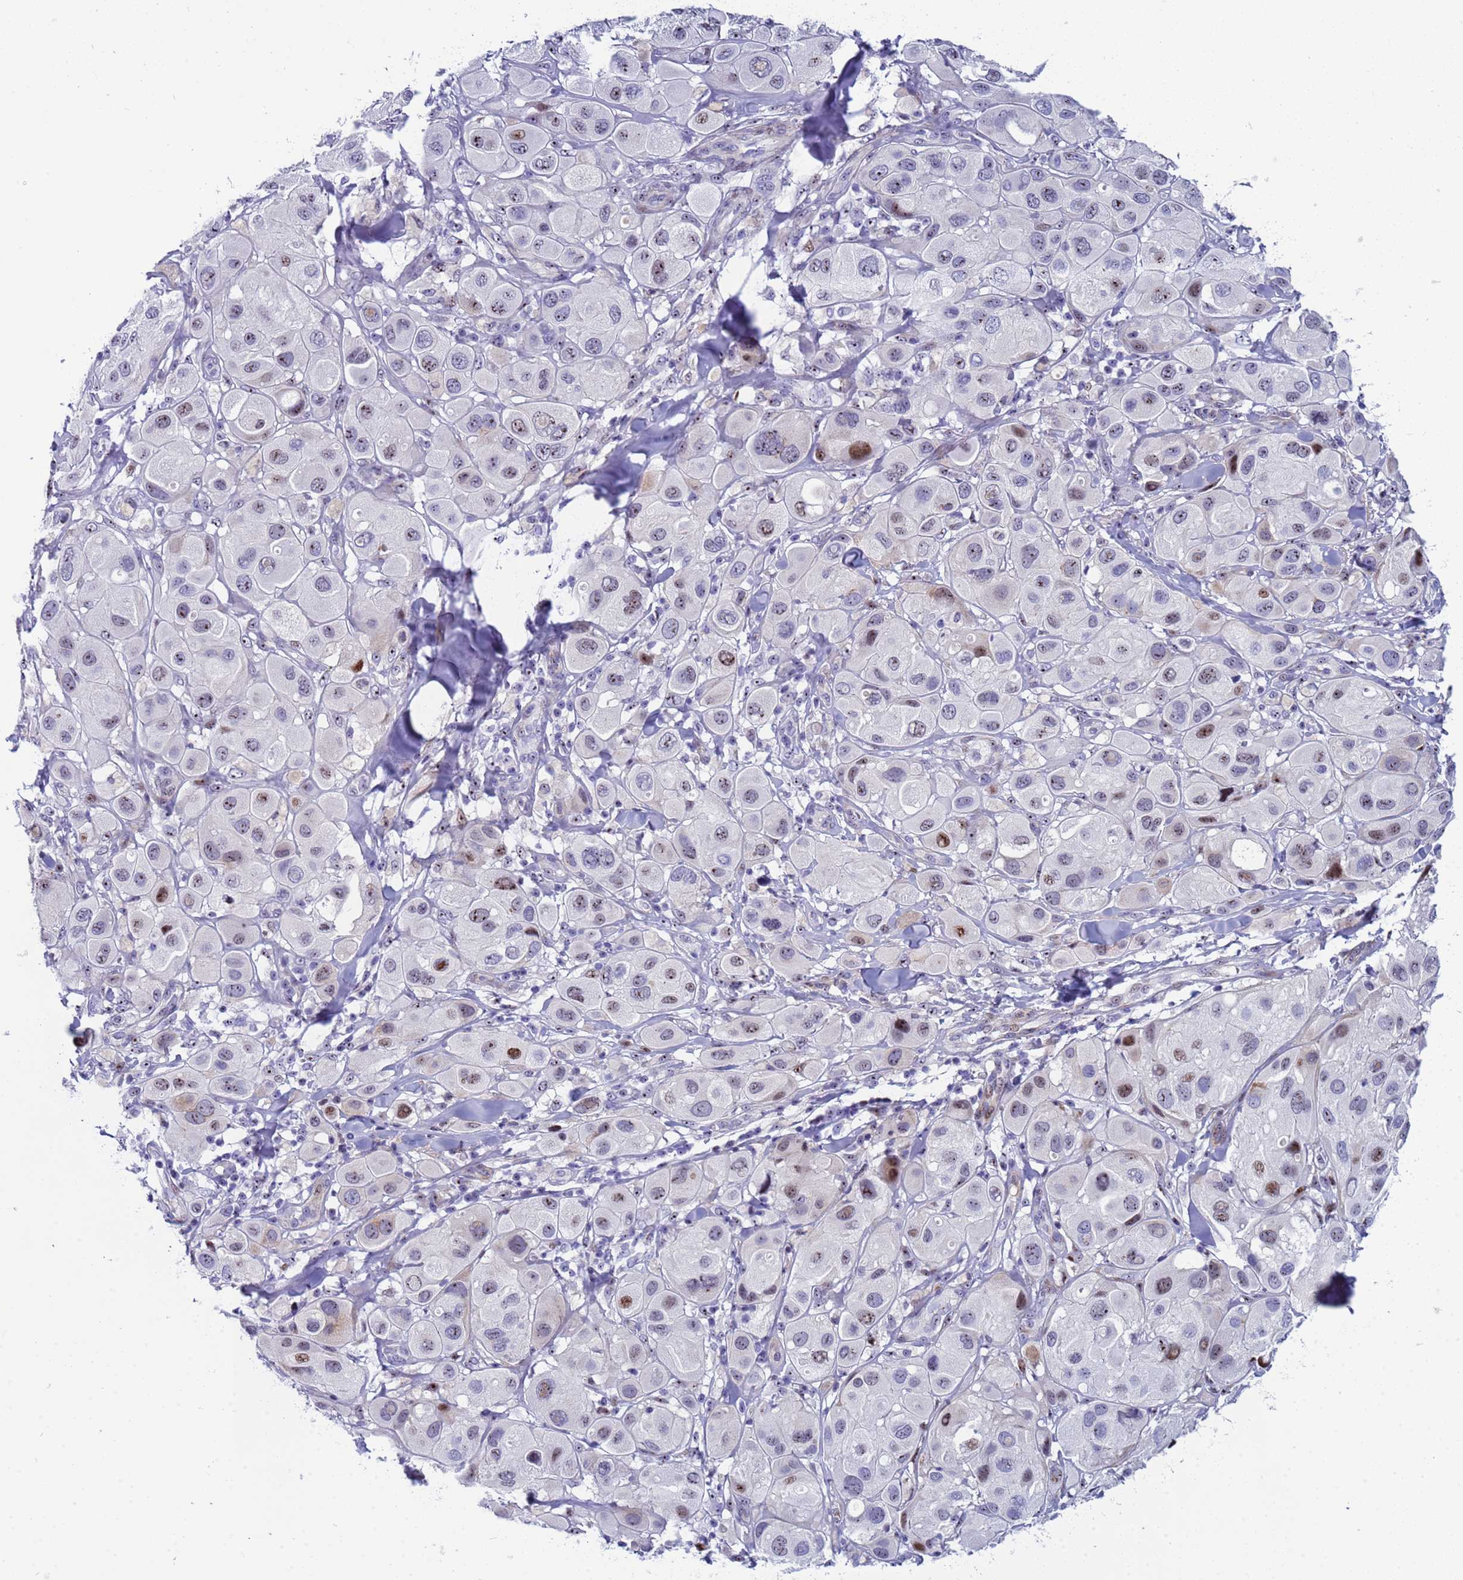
{"staining": {"intensity": "moderate", "quantity": "<25%", "location": "nuclear"}, "tissue": "melanoma", "cell_type": "Tumor cells", "image_type": "cancer", "snomed": [{"axis": "morphology", "description": "Malignant melanoma, Metastatic site"}, {"axis": "topography", "description": "Skin"}], "caption": "About <25% of tumor cells in malignant melanoma (metastatic site) show moderate nuclear protein staining as visualized by brown immunohistochemical staining.", "gene": "POP5", "patient": {"sex": "male", "age": 41}}